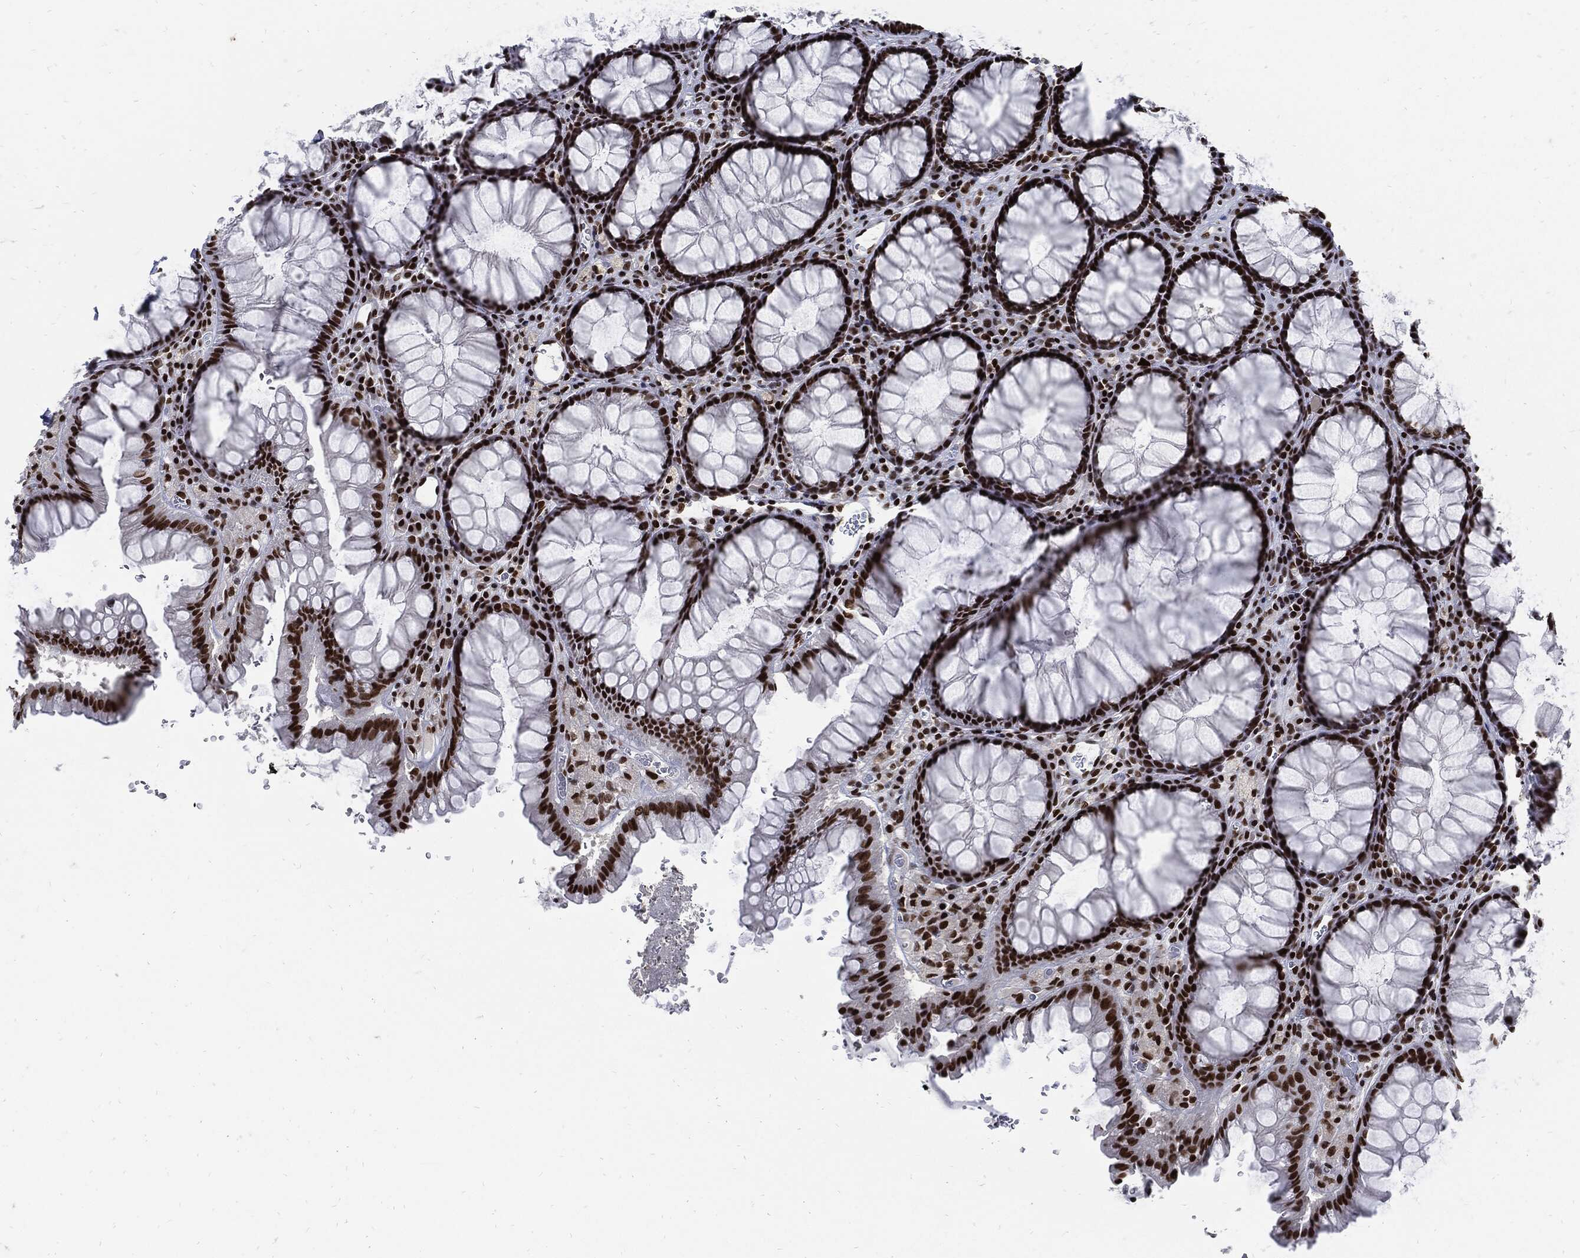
{"staining": {"intensity": "strong", "quantity": ">75%", "location": "nuclear"}, "tissue": "rectum", "cell_type": "Glandular cells", "image_type": "normal", "snomed": [{"axis": "morphology", "description": "Normal tissue, NOS"}, {"axis": "topography", "description": "Rectum"}], "caption": "IHC micrograph of benign rectum stained for a protein (brown), which demonstrates high levels of strong nuclear staining in approximately >75% of glandular cells.", "gene": "TERF2", "patient": {"sex": "female", "age": 68}}